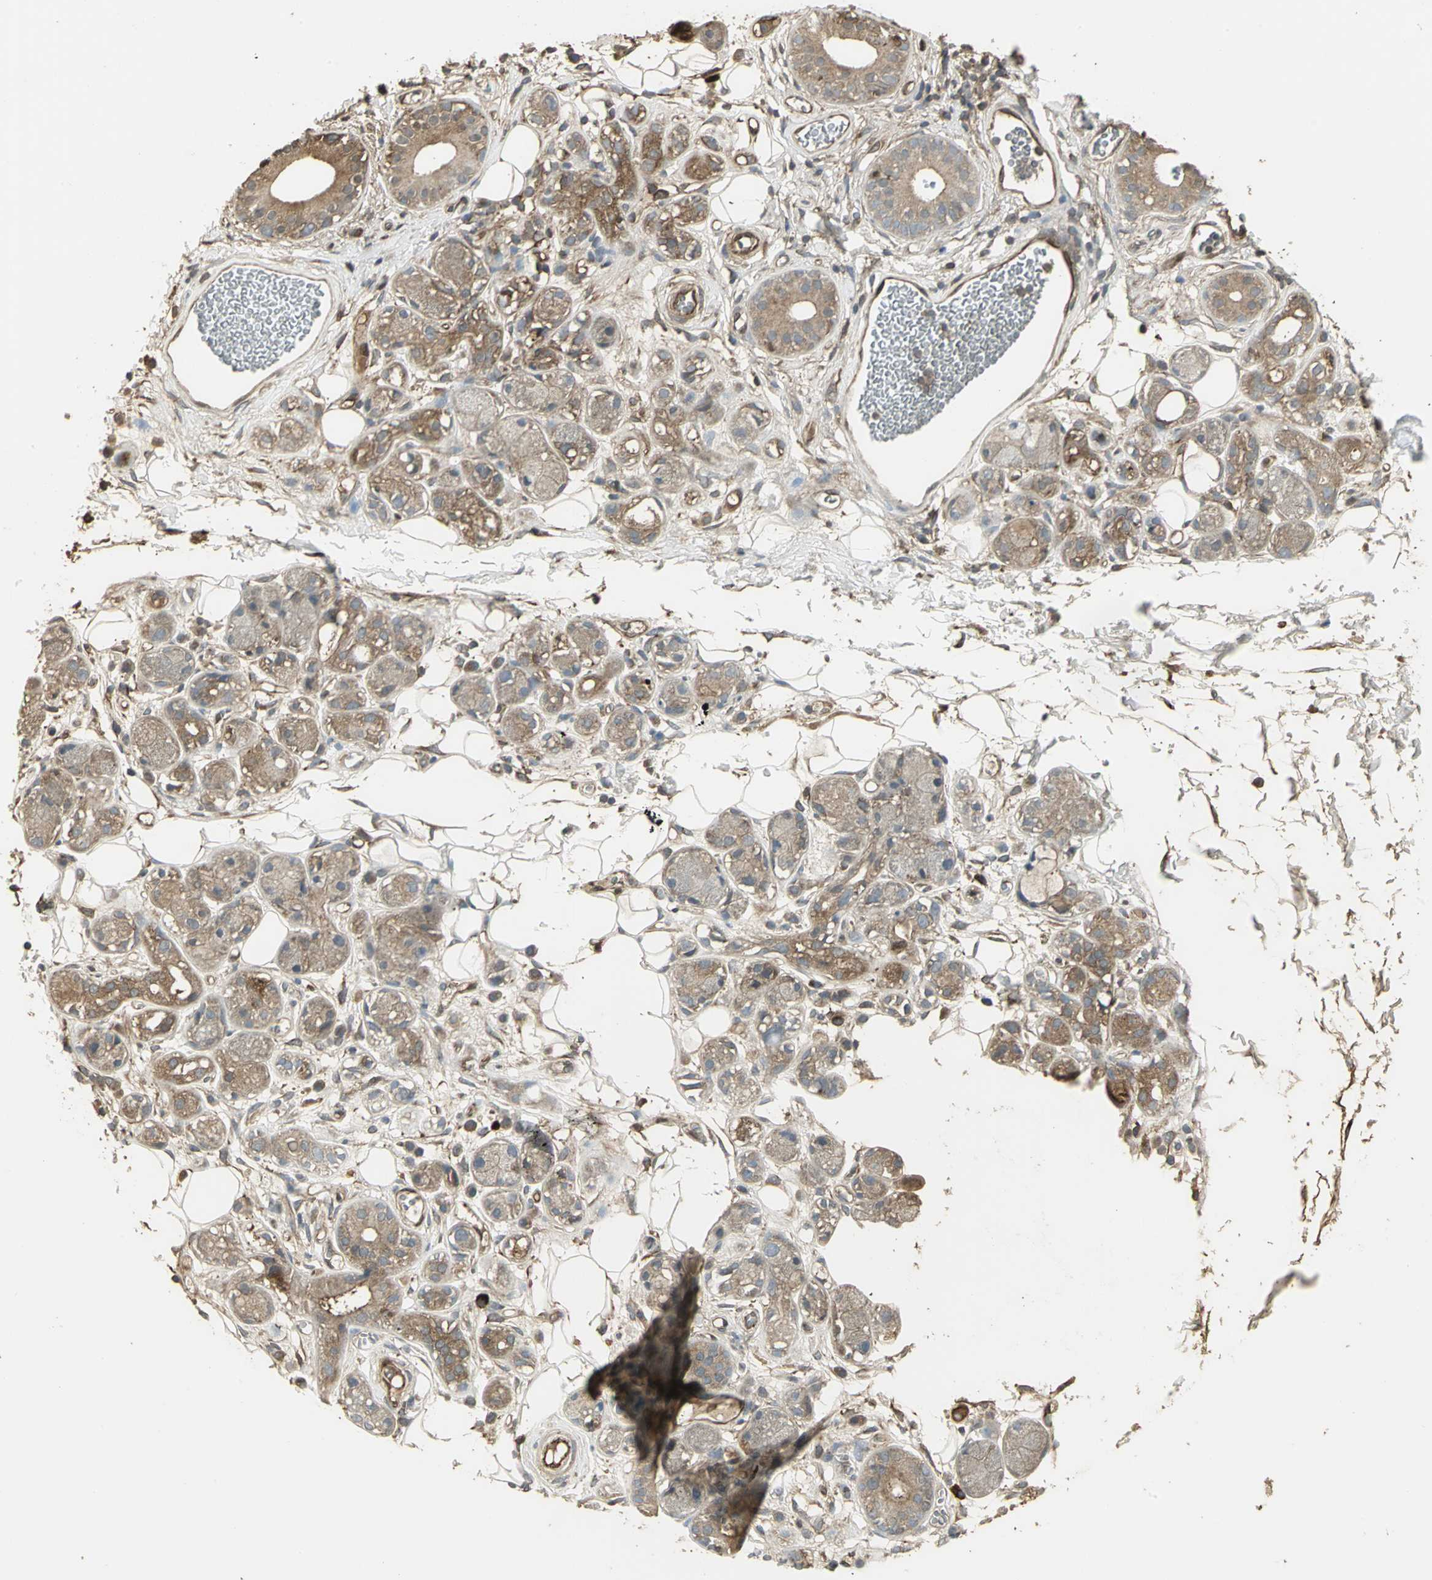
{"staining": {"intensity": "moderate", "quantity": ">75%", "location": "cytoplasmic/membranous"}, "tissue": "adipose tissue", "cell_type": "Adipocytes", "image_type": "normal", "snomed": [{"axis": "morphology", "description": "Normal tissue, NOS"}, {"axis": "morphology", "description": "Inflammation, NOS"}, {"axis": "topography", "description": "Vascular tissue"}, {"axis": "topography", "description": "Salivary gland"}], "caption": "This micrograph shows immunohistochemistry staining of benign adipose tissue, with medium moderate cytoplasmic/membranous positivity in about >75% of adipocytes.", "gene": "PRXL2B", "patient": {"sex": "female", "age": 75}}